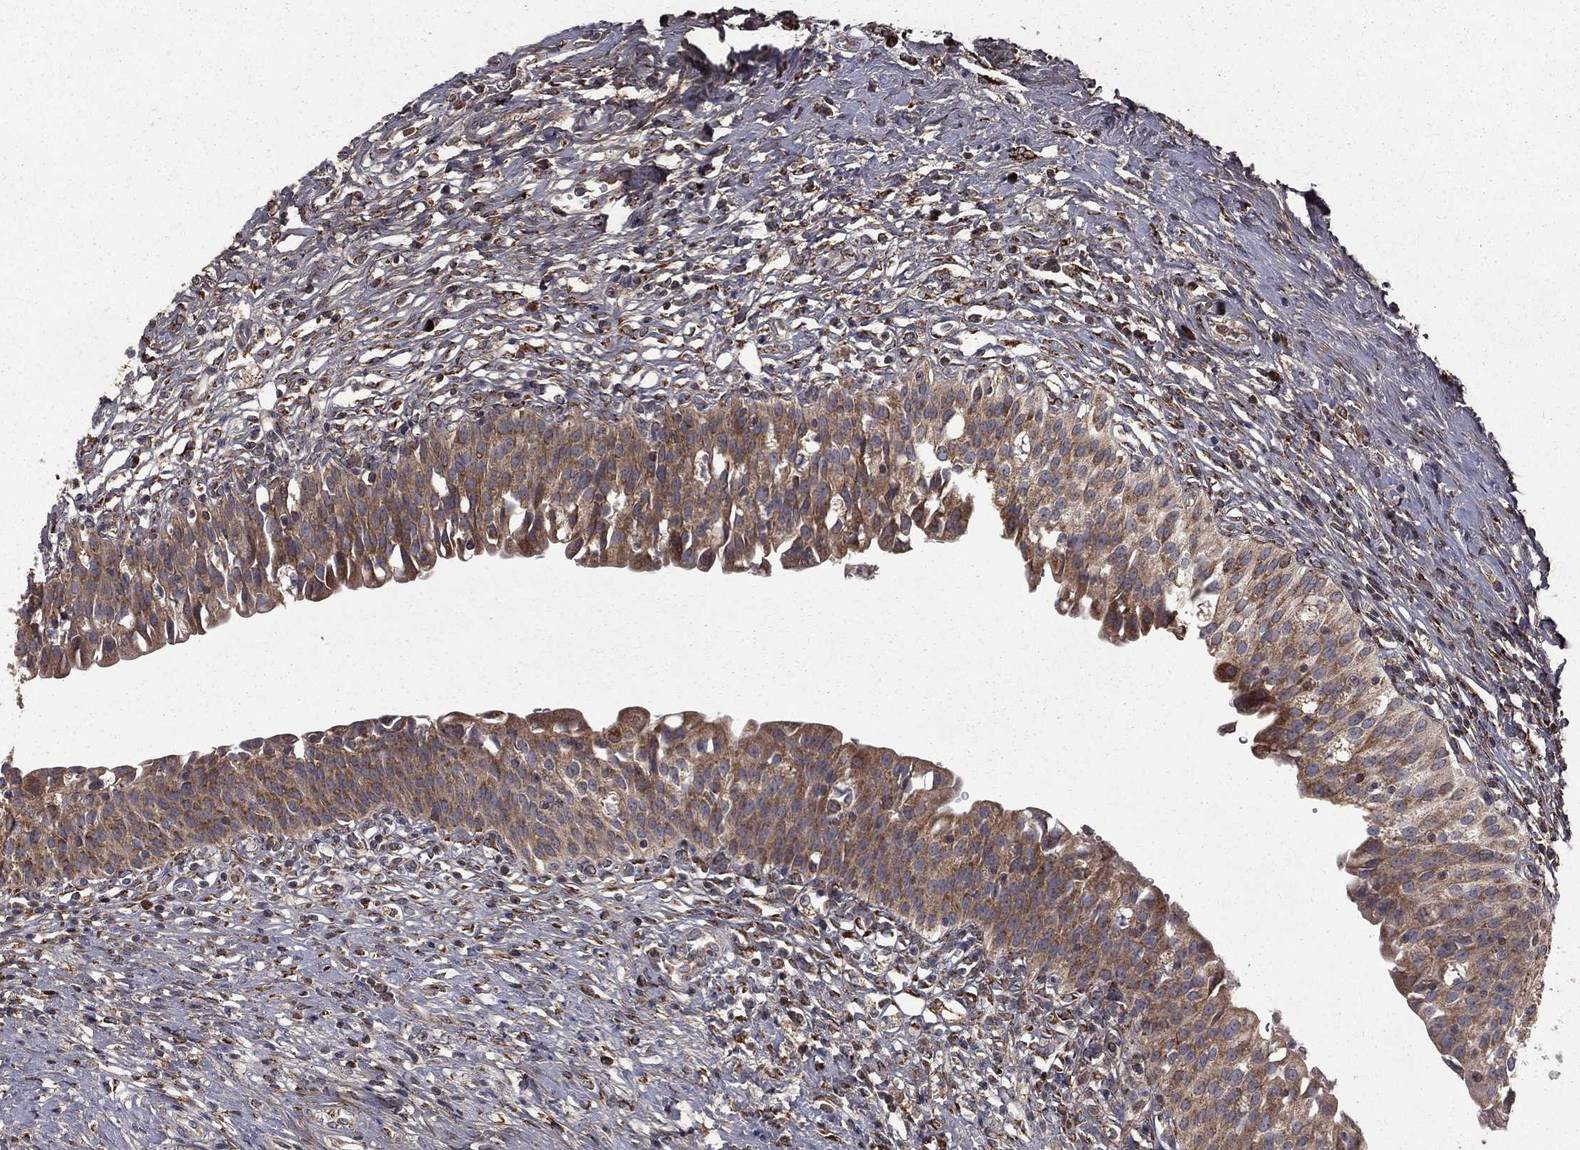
{"staining": {"intensity": "moderate", "quantity": "25%-75%", "location": "cytoplasmic/membranous"}, "tissue": "urinary bladder", "cell_type": "Urothelial cells", "image_type": "normal", "snomed": [{"axis": "morphology", "description": "Normal tissue, NOS"}, {"axis": "topography", "description": "Urinary bladder"}], "caption": "This photomicrograph demonstrates immunohistochemistry staining of normal human urinary bladder, with medium moderate cytoplasmic/membranous staining in approximately 25%-75% of urothelial cells.", "gene": "OLFML1", "patient": {"sex": "male", "age": 76}}